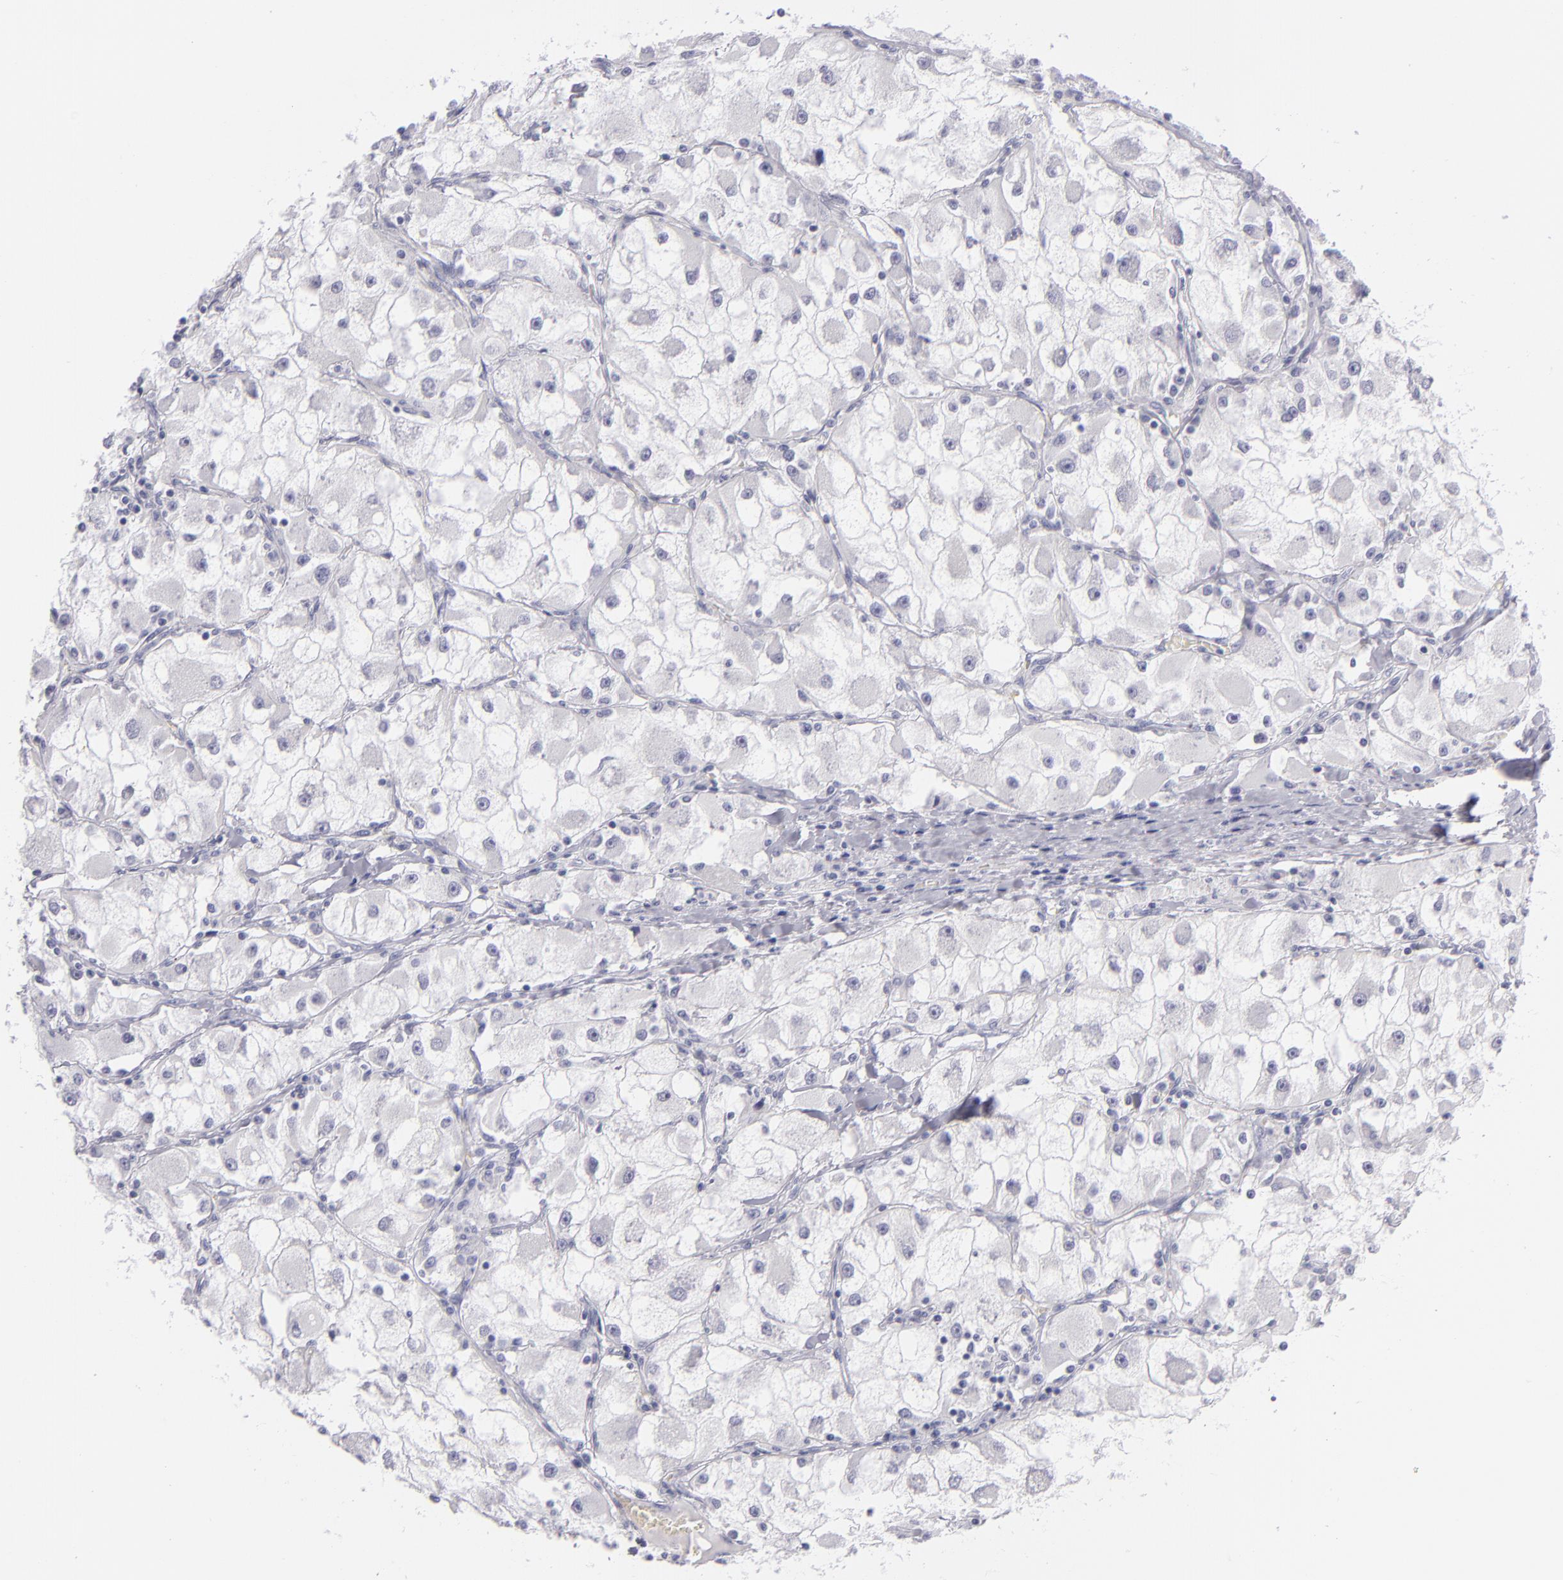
{"staining": {"intensity": "negative", "quantity": "none", "location": "none"}, "tissue": "renal cancer", "cell_type": "Tumor cells", "image_type": "cancer", "snomed": [{"axis": "morphology", "description": "Adenocarcinoma, NOS"}, {"axis": "topography", "description": "Kidney"}], "caption": "An immunohistochemistry histopathology image of renal cancer (adenocarcinoma) is shown. There is no staining in tumor cells of renal cancer (adenocarcinoma). (Brightfield microscopy of DAB (3,3'-diaminobenzidine) immunohistochemistry at high magnification).", "gene": "VIL1", "patient": {"sex": "female", "age": 73}}